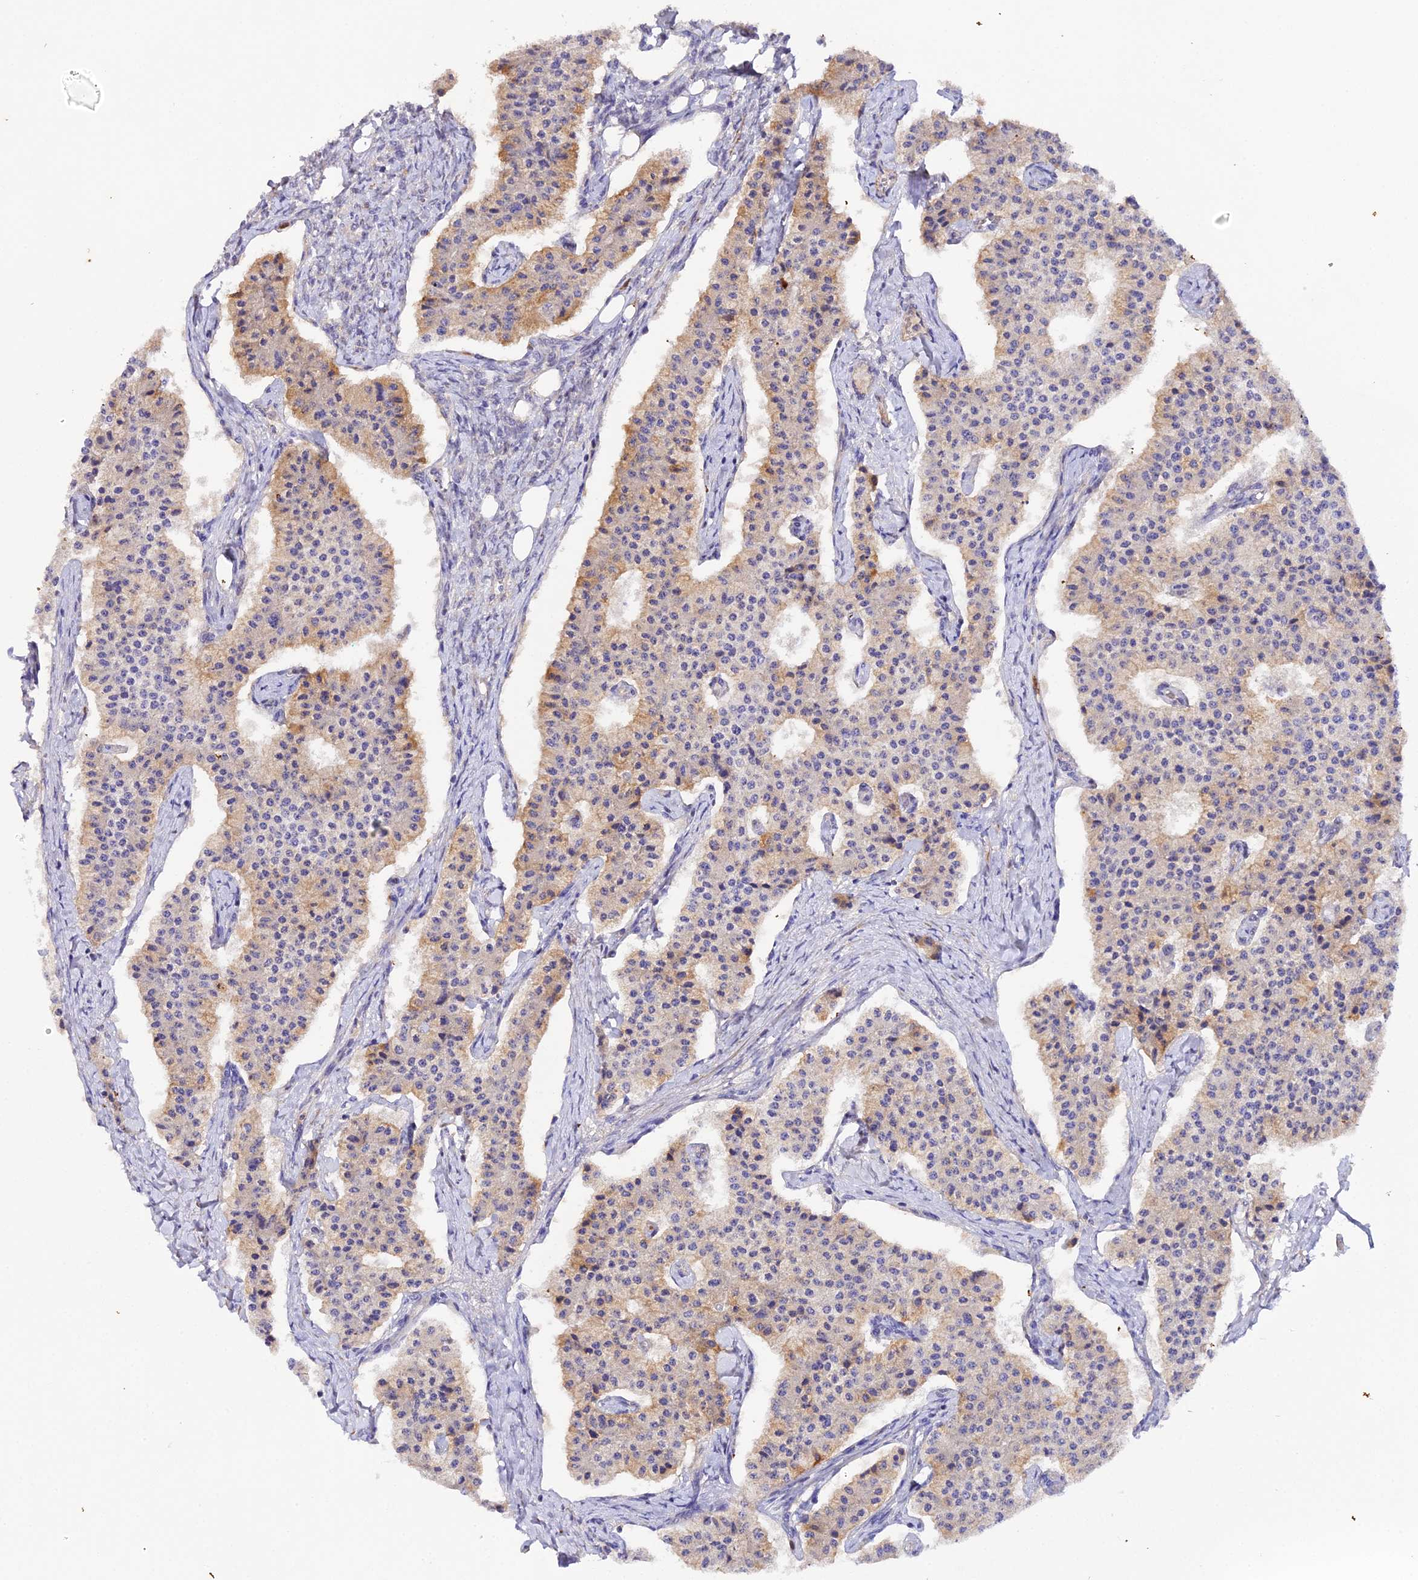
{"staining": {"intensity": "moderate", "quantity": "<25%", "location": "cytoplasmic/membranous"}, "tissue": "carcinoid", "cell_type": "Tumor cells", "image_type": "cancer", "snomed": [{"axis": "morphology", "description": "Carcinoid, malignant, NOS"}, {"axis": "topography", "description": "Colon"}], "caption": "Brown immunohistochemical staining in carcinoid (malignant) shows moderate cytoplasmic/membranous staining in approximately <25% of tumor cells.", "gene": "TRIM26", "patient": {"sex": "female", "age": 52}}